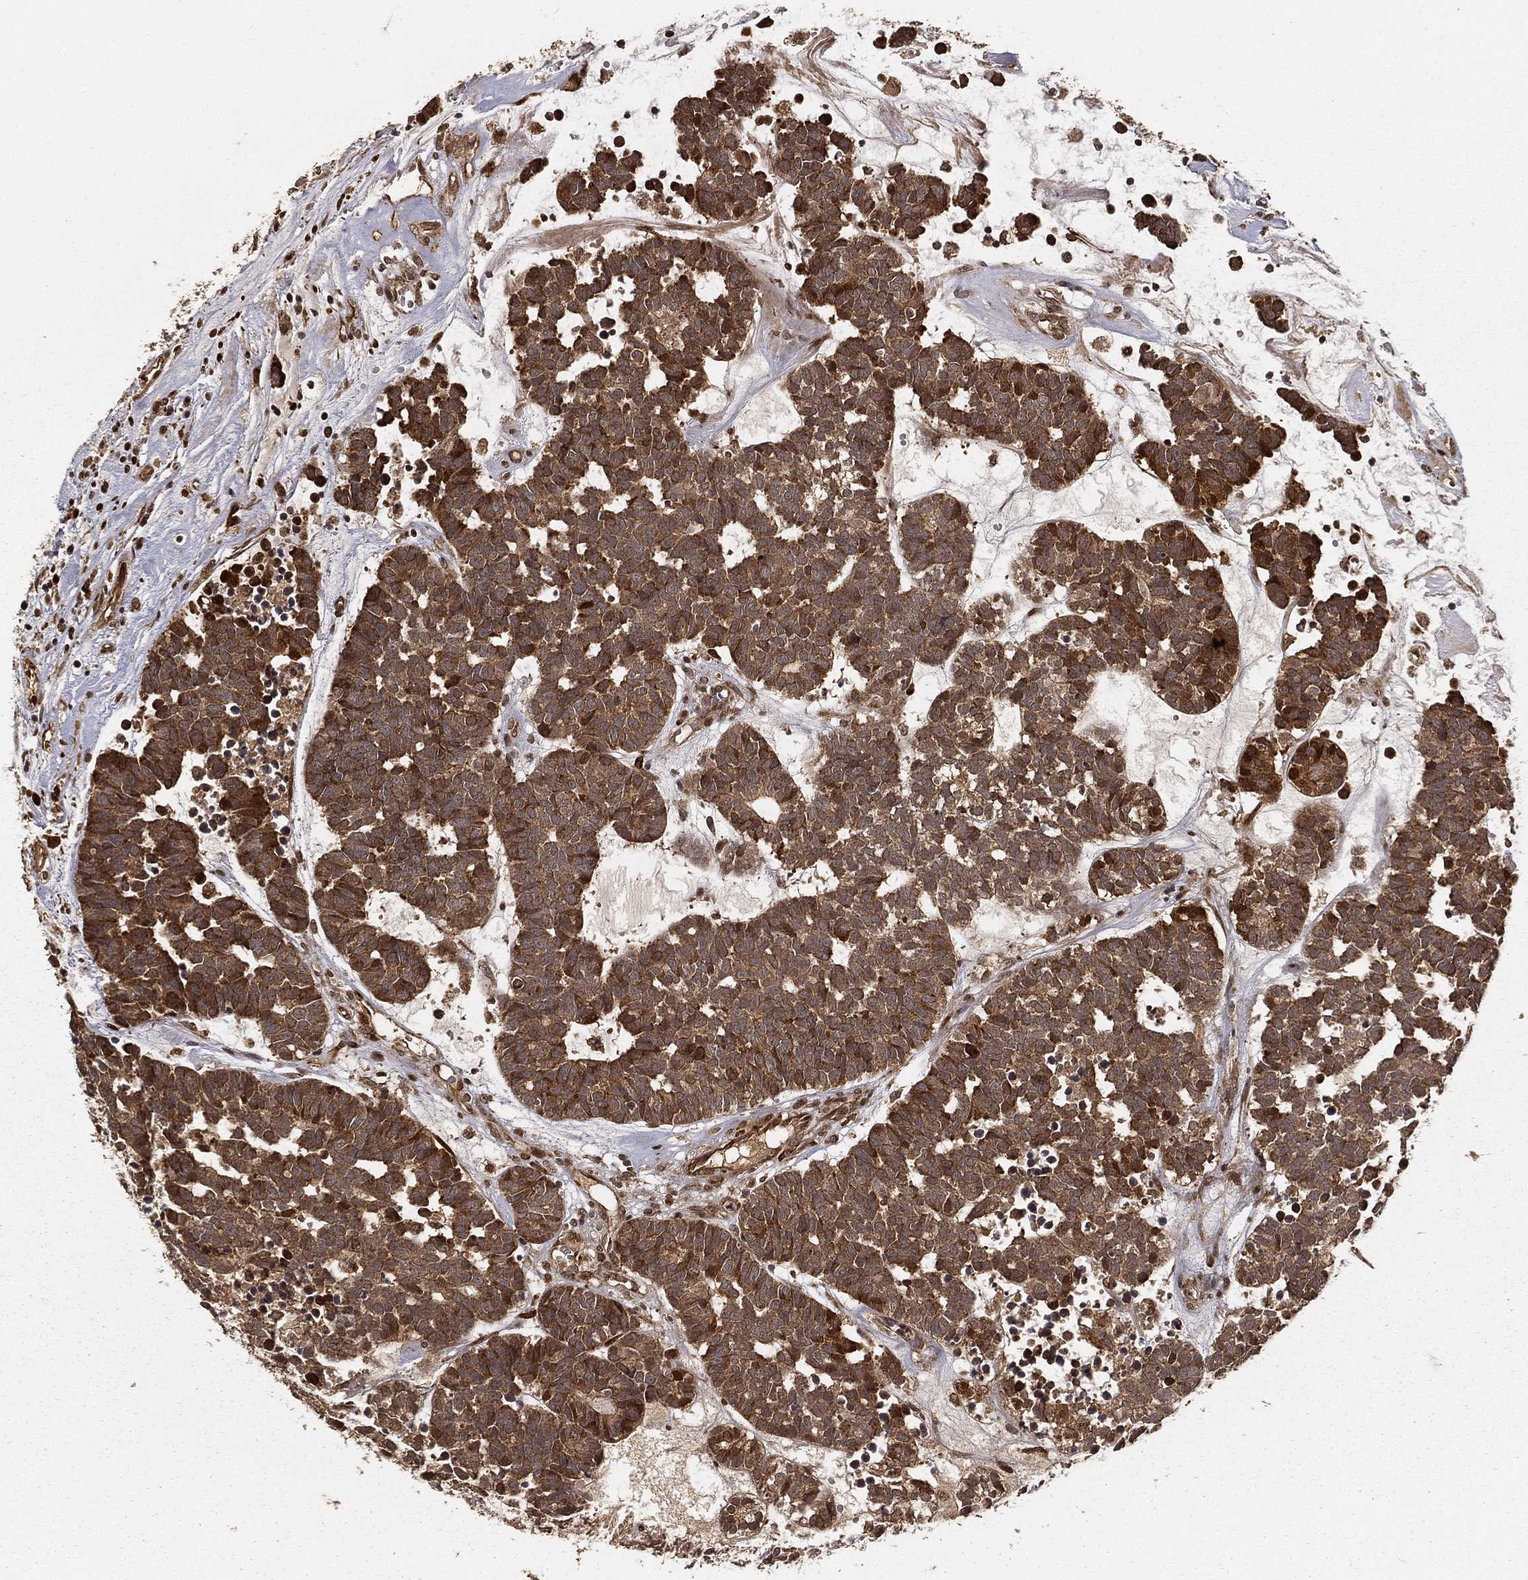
{"staining": {"intensity": "strong", "quantity": ">75%", "location": "cytoplasmic/membranous"}, "tissue": "head and neck cancer", "cell_type": "Tumor cells", "image_type": "cancer", "snomed": [{"axis": "morphology", "description": "Adenocarcinoma, NOS"}, {"axis": "topography", "description": "Head-Neck"}], "caption": "The histopathology image exhibits a brown stain indicating the presence of a protein in the cytoplasmic/membranous of tumor cells in head and neck cancer (adenocarcinoma).", "gene": "MAPK1", "patient": {"sex": "female", "age": 81}}